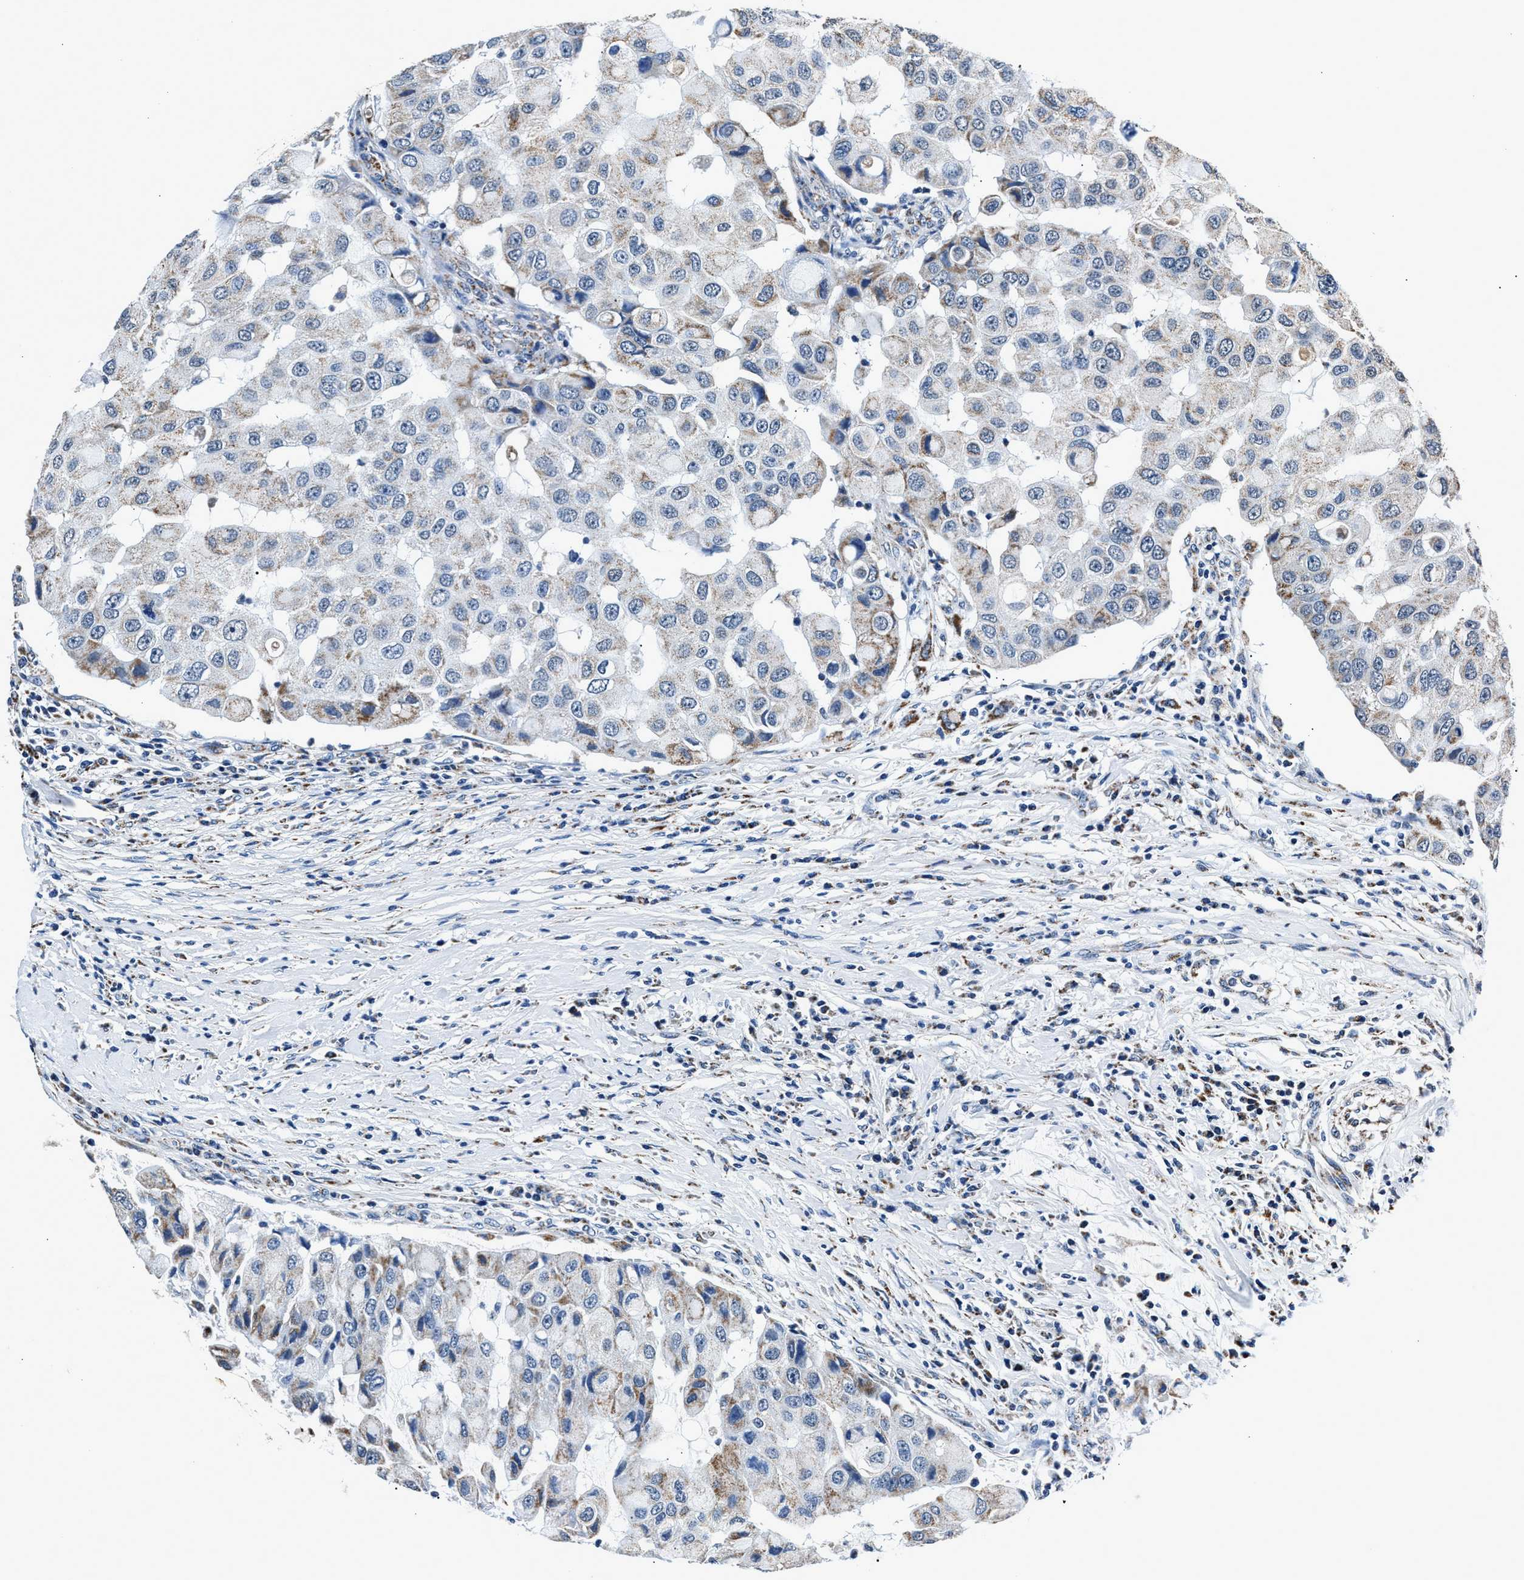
{"staining": {"intensity": "moderate", "quantity": "<25%", "location": "cytoplasmic/membranous"}, "tissue": "breast cancer", "cell_type": "Tumor cells", "image_type": "cancer", "snomed": [{"axis": "morphology", "description": "Duct carcinoma"}, {"axis": "topography", "description": "Breast"}], "caption": "Intraductal carcinoma (breast) stained for a protein demonstrates moderate cytoplasmic/membranous positivity in tumor cells.", "gene": "HIBADH", "patient": {"sex": "female", "age": 27}}